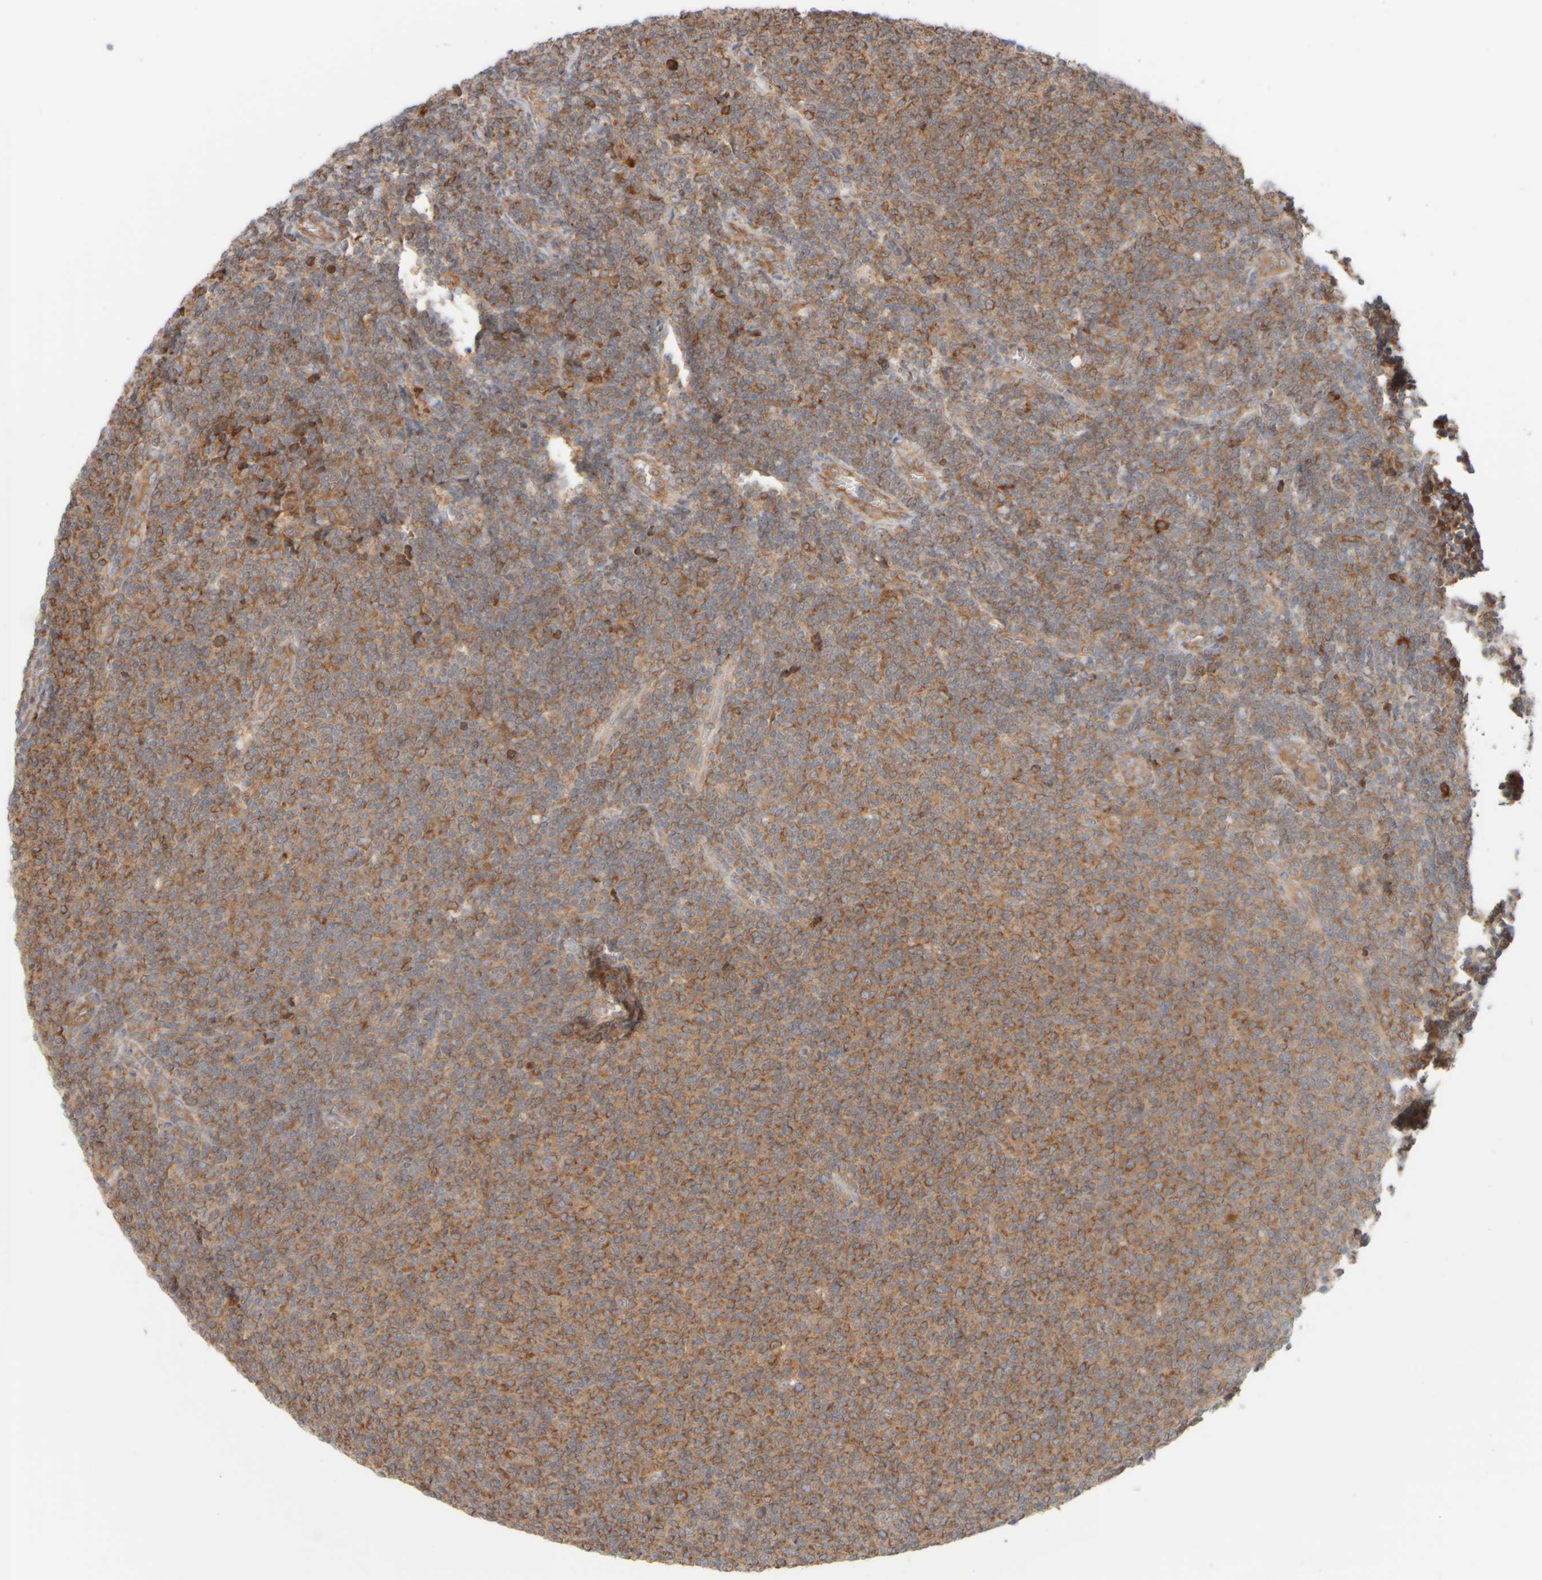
{"staining": {"intensity": "moderate", "quantity": ">75%", "location": "cytoplasmic/membranous"}, "tissue": "lymphoma", "cell_type": "Tumor cells", "image_type": "cancer", "snomed": [{"axis": "morphology", "description": "Malignant lymphoma, non-Hodgkin's type, Low grade"}, {"axis": "topography", "description": "Lymph node"}], "caption": "Immunohistochemical staining of low-grade malignant lymphoma, non-Hodgkin's type displays medium levels of moderate cytoplasmic/membranous expression in approximately >75% of tumor cells.", "gene": "EIF2B3", "patient": {"sex": "male", "age": 66}}